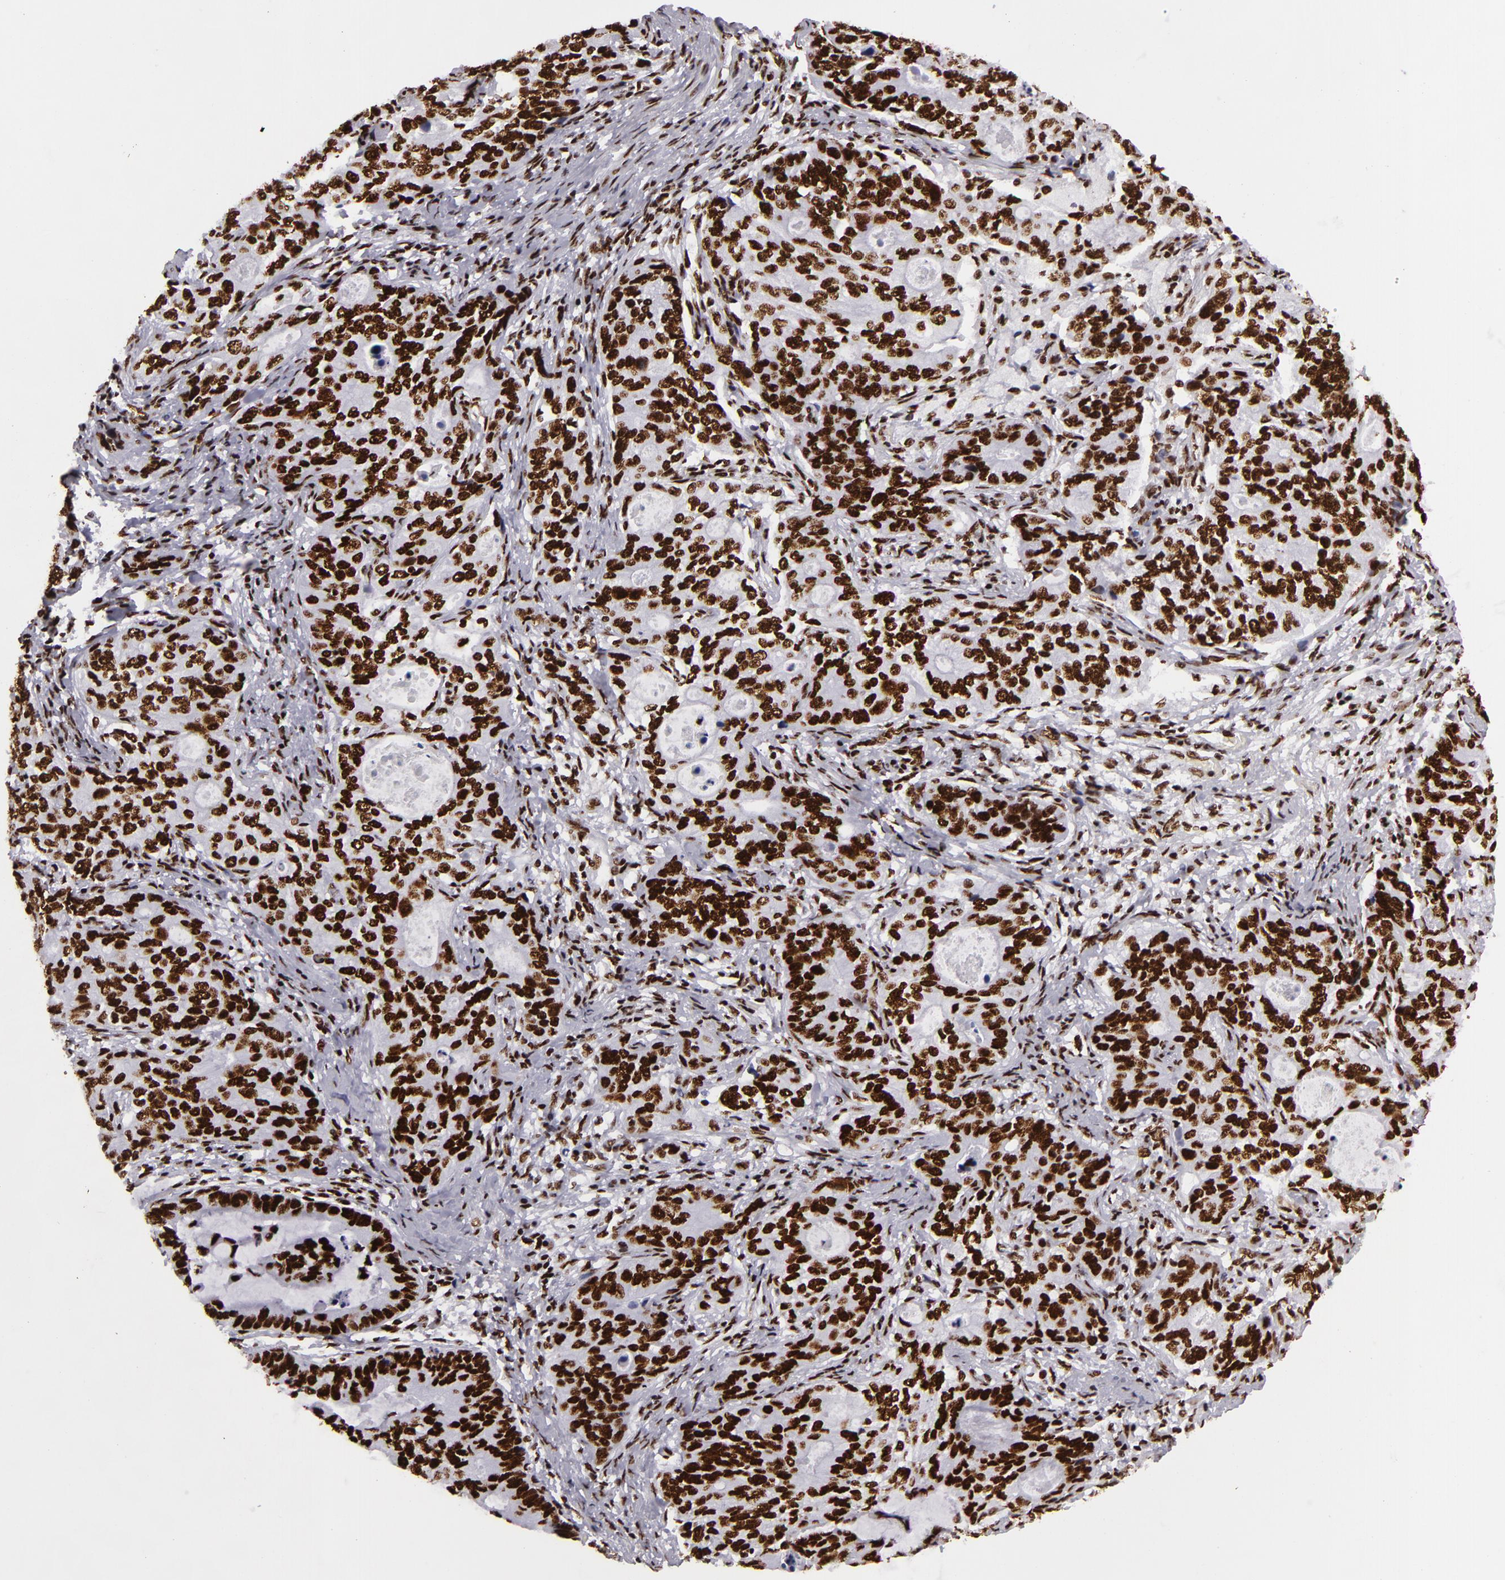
{"staining": {"intensity": "strong", "quantity": ">75%", "location": "nuclear"}, "tissue": "stomach cancer", "cell_type": "Tumor cells", "image_type": "cancer", "snomed": [{"axis": "morphology", "description": "Adenocarcinoma, NOS"}, {"axis": "topography", "description": "Esophagus"}, {"axis": "topography", "description": "Stomach"}], "caption": "Immunohistochemistry (IHC) staining of stomach cancer, which reveals high levels of strong nuclear positivity in about >75% of tumor cells indicating strong nuclear protein expression. The staining was performed using DAB (3,3'-diaminobenzidine) (brown) for protein detection and nuclei were counterstained in hematoxylin (blue).", "gene": "SAFB", "patient": {"sex": "male", "age": 74}}